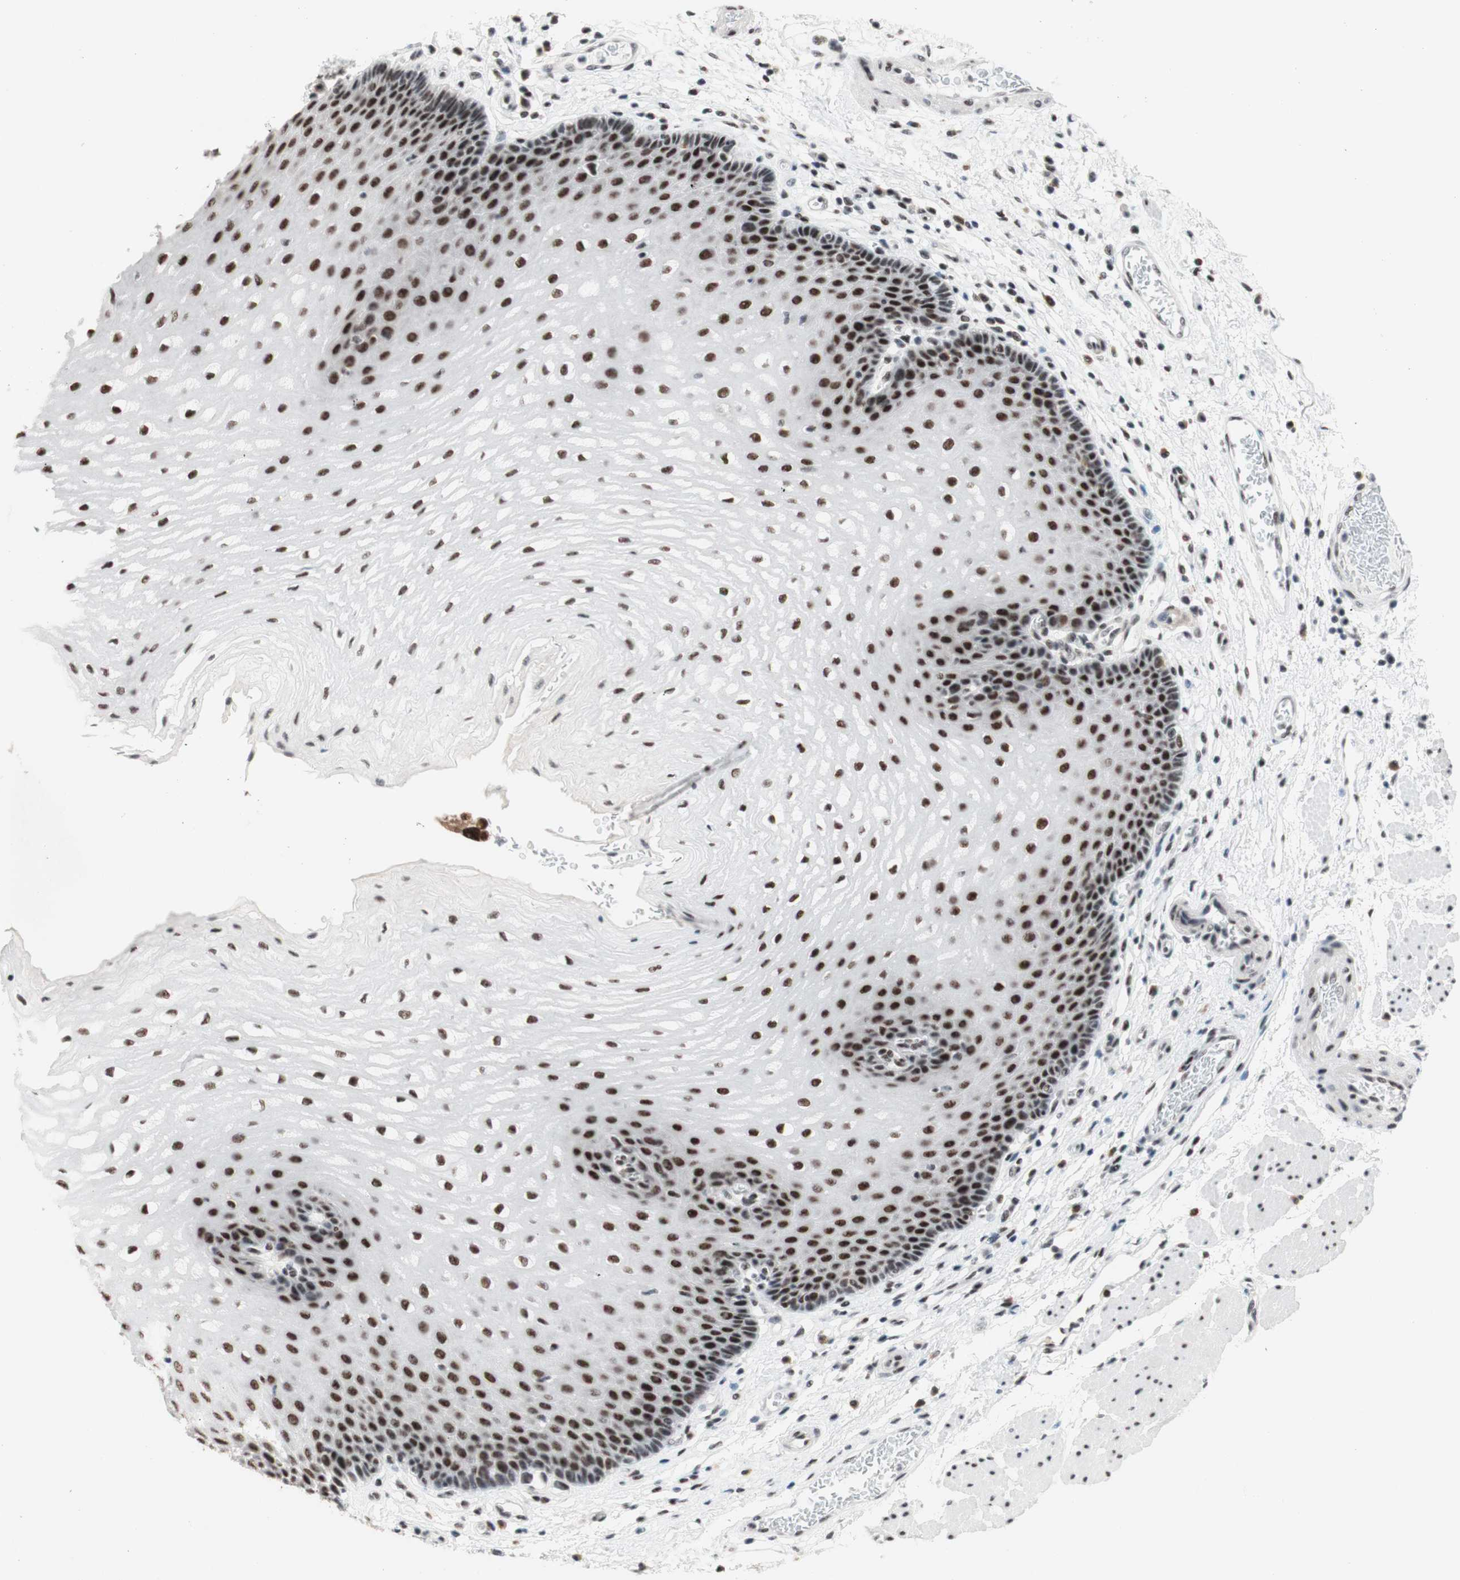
{"staining": {"intensity": "strong", "quantity": ">75%", "location": "nuclear"}, "tissue": "esophagus", "cell_type": "Squamous epithelial cells", "image_type": "normal", "snomed": [{"axis": "morphology", "description": "Normal tissue, NOS"}, {"axis": "topography", "description": "Esophagus"}], "caption": "DAB (3,3'-diaminobenzidine) immunohistochemical staining of benign human esophagus demonstrates strong nuclear protein expression in approximately >75% of squamous epithelial cells.", "gene": "PRPF19", "patient": {"sex": "male", "age": 54}}